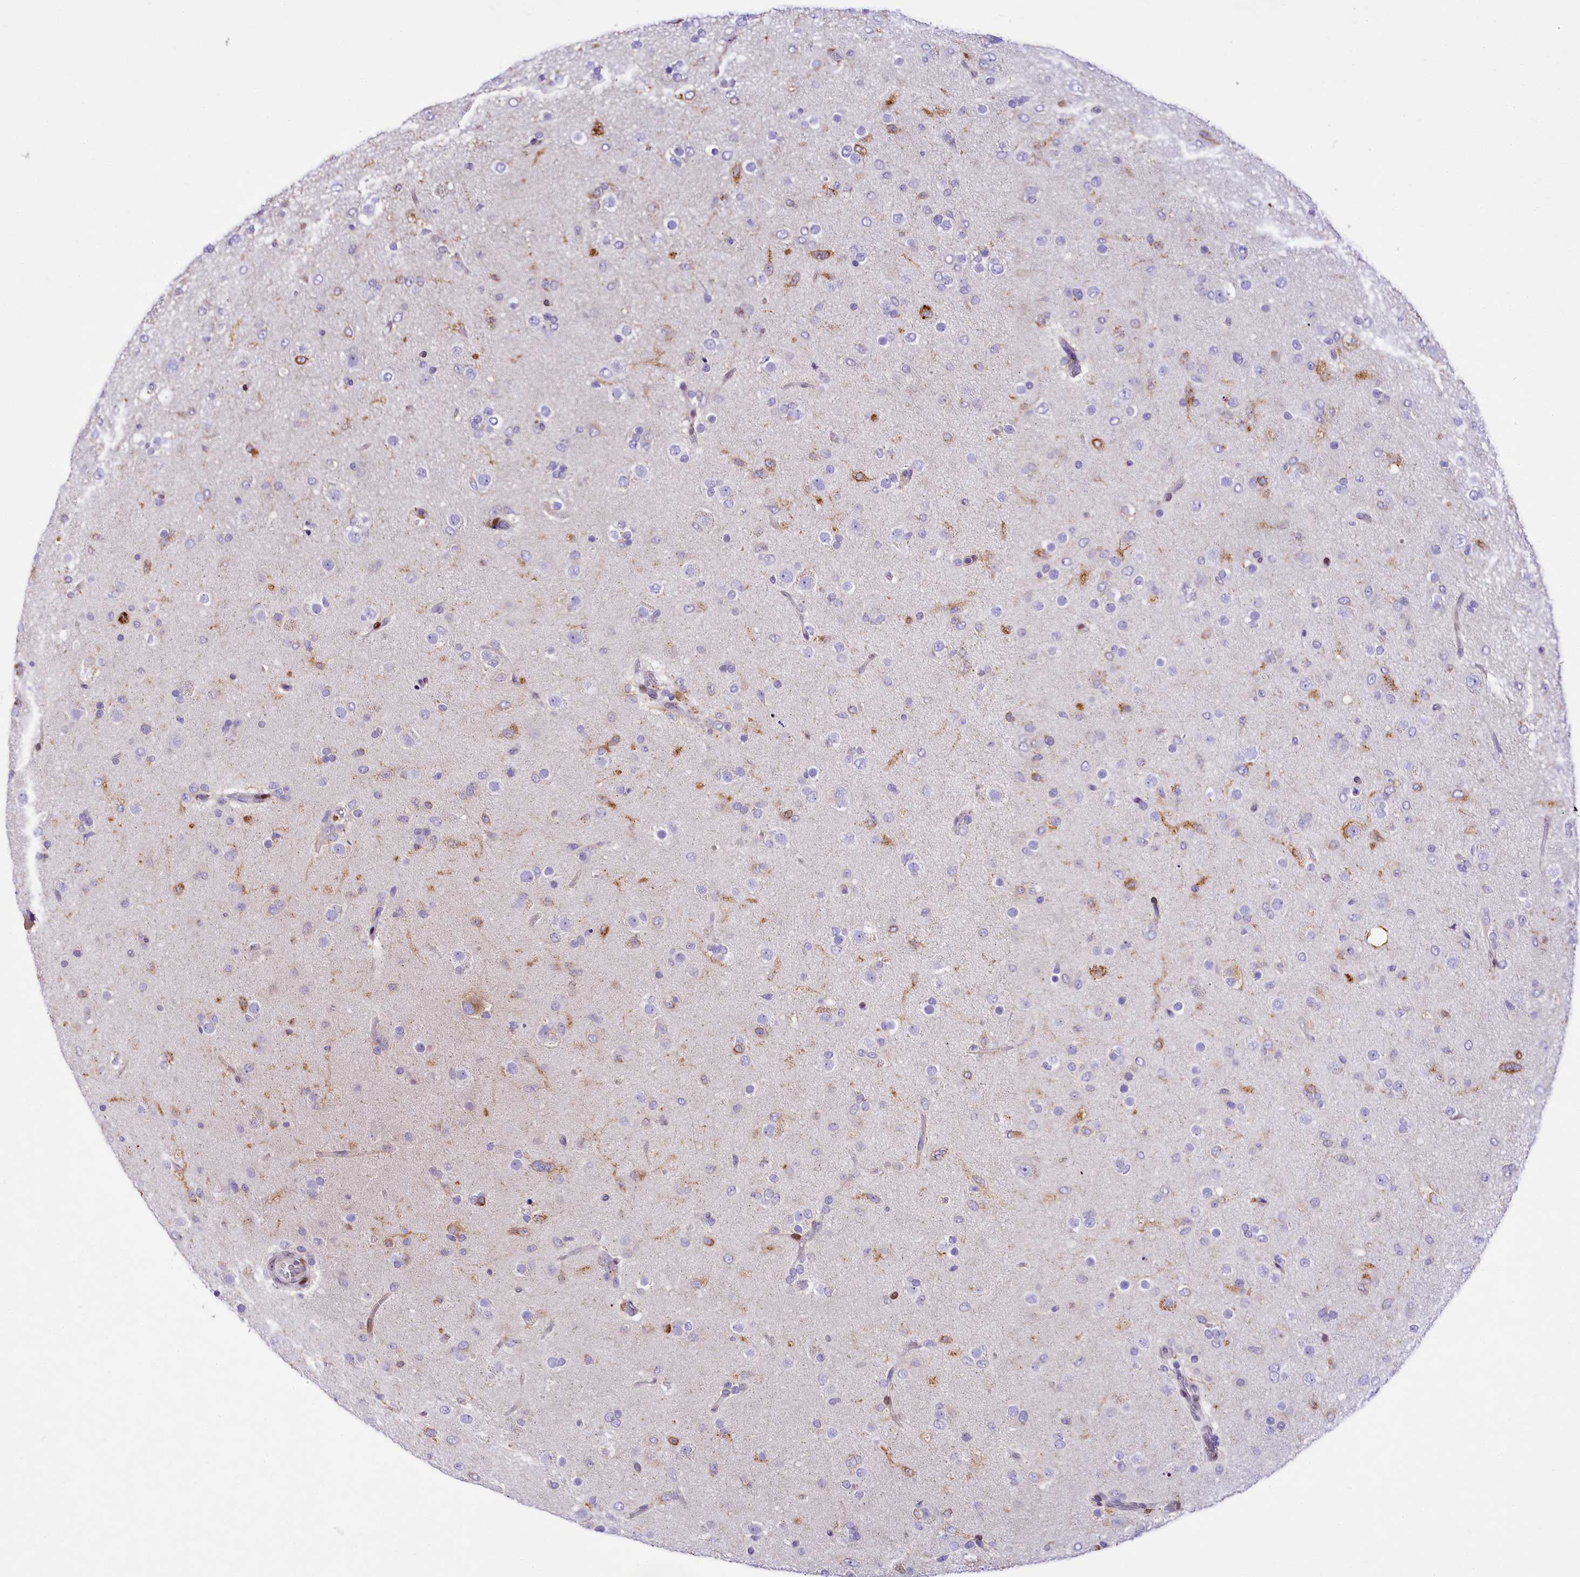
{"staining": {"intensity": "negative", "quantity": "none", "location": "none"}, "tissue": "glioma", "cell_type": "Tumor cells", "image_type": "cancer", "snomed": [{"axis": "morphology", "description": "Glioma, malignant, Low grade"}, {"axis": "topography", "description": "Brain"}], "caption": "Immunohistochemistry image of neoplastic tissue: human malignant glioma (low-grade) stained with DAB (3,3'-diaminobenzidine) reveals no significant protein positivity in tumor cells.", "gene": "PPIP5K2", "patient": {"sex": "male", "age": 65}}